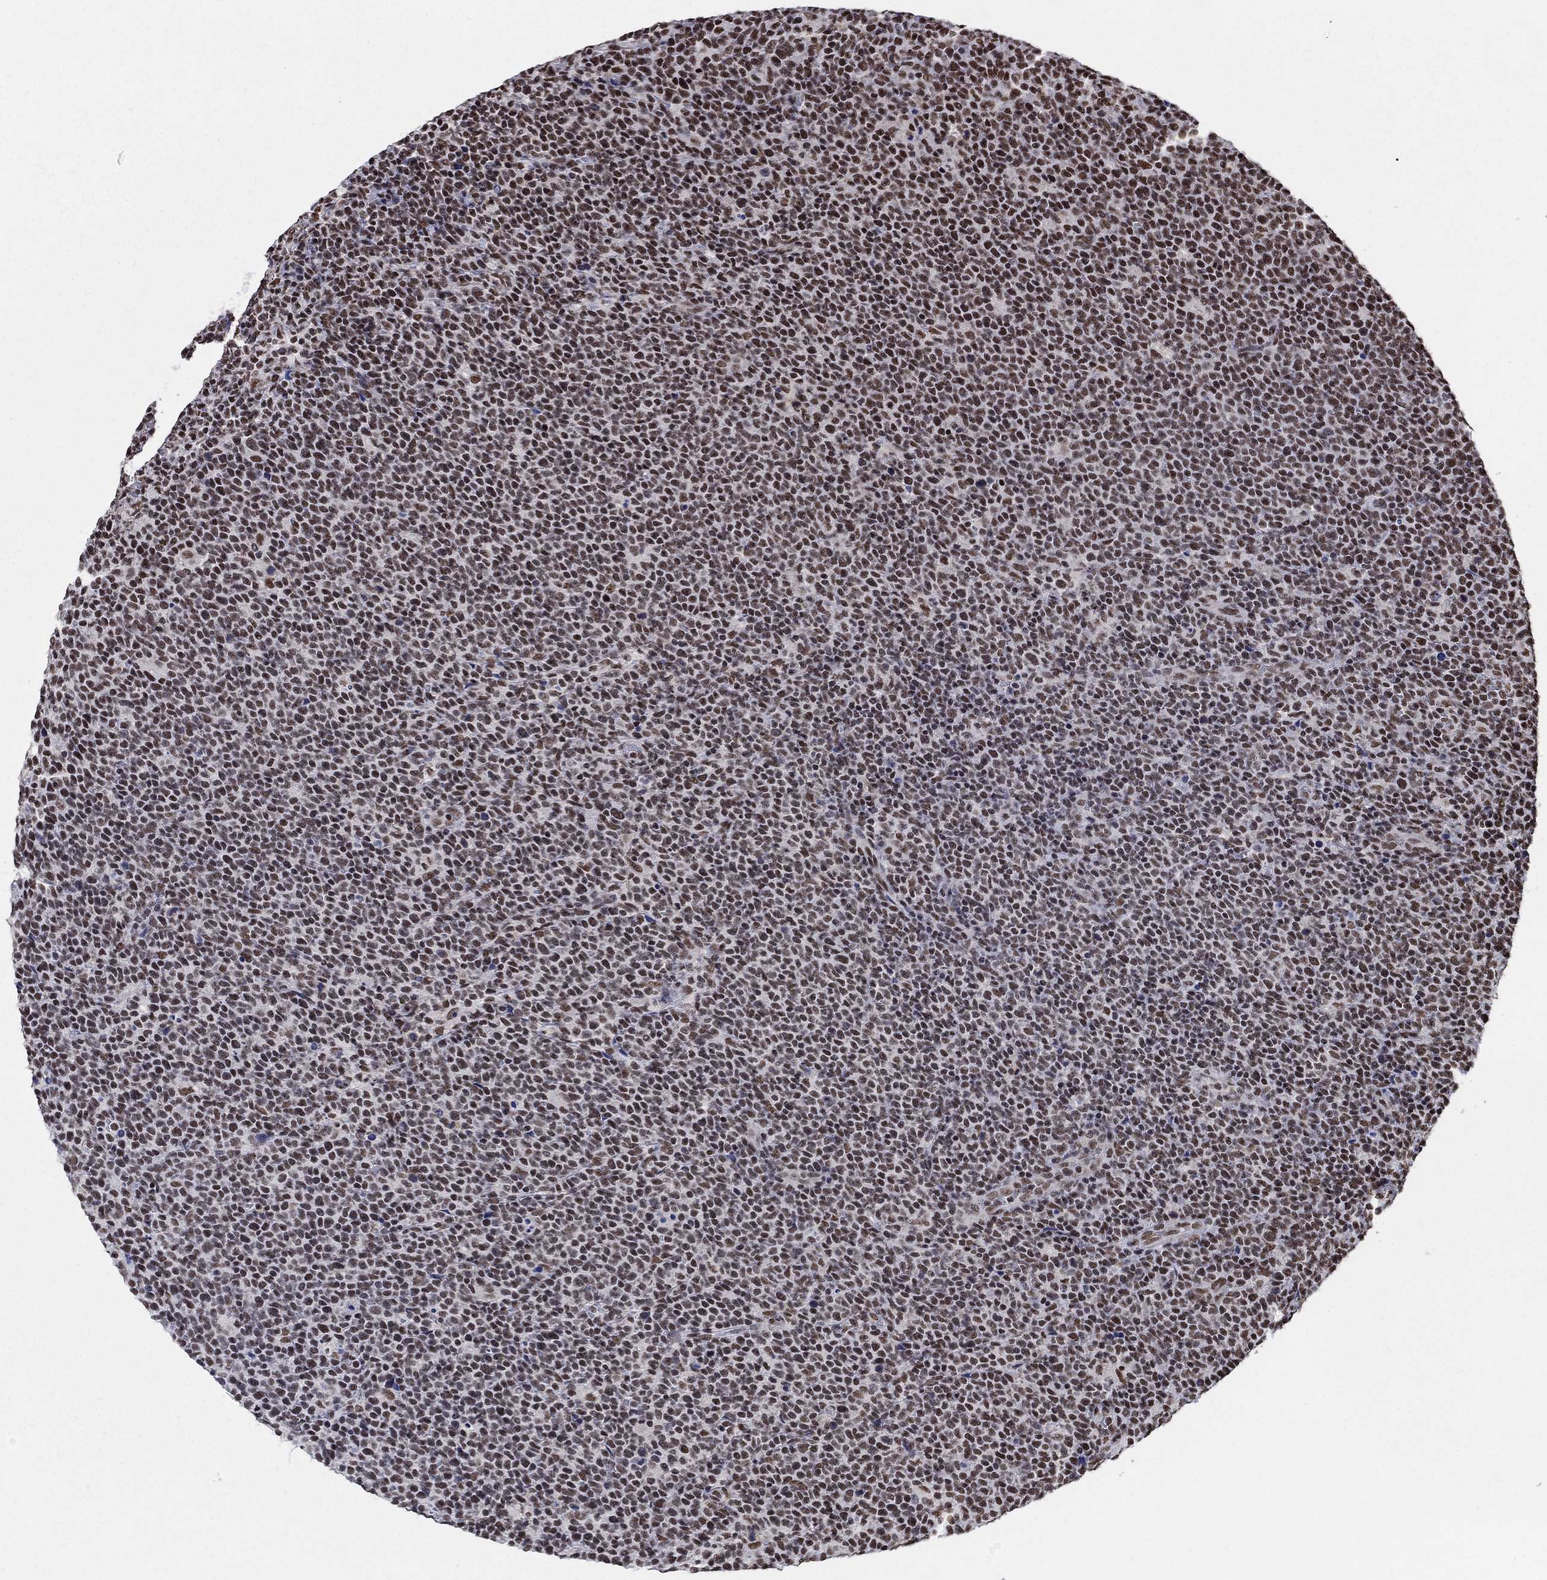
{"staining": {"intensity": "strong", "quantity": "25%-75%", "location": "nuclear"}, "tissue": "lymphoma", "cell_type": "Tumor cells", "image_type": "cancer", "snomed": [{"axis": "morphology", "description": "Malignant lymphoma, non-Hodgkin's type, High grade"}, {"axis": "topography", "description": "Lymph node"}], "caption": "Immunohistochemical staining of human lymphoma demonstrates strong nuclear protein expression in about 25%-75% of tumor cells. (brown staining indicates protein expression, while blue staining denotes nuclei).", "gene": "FBXO16", "patient": {"sex": "male", "age": 61}}